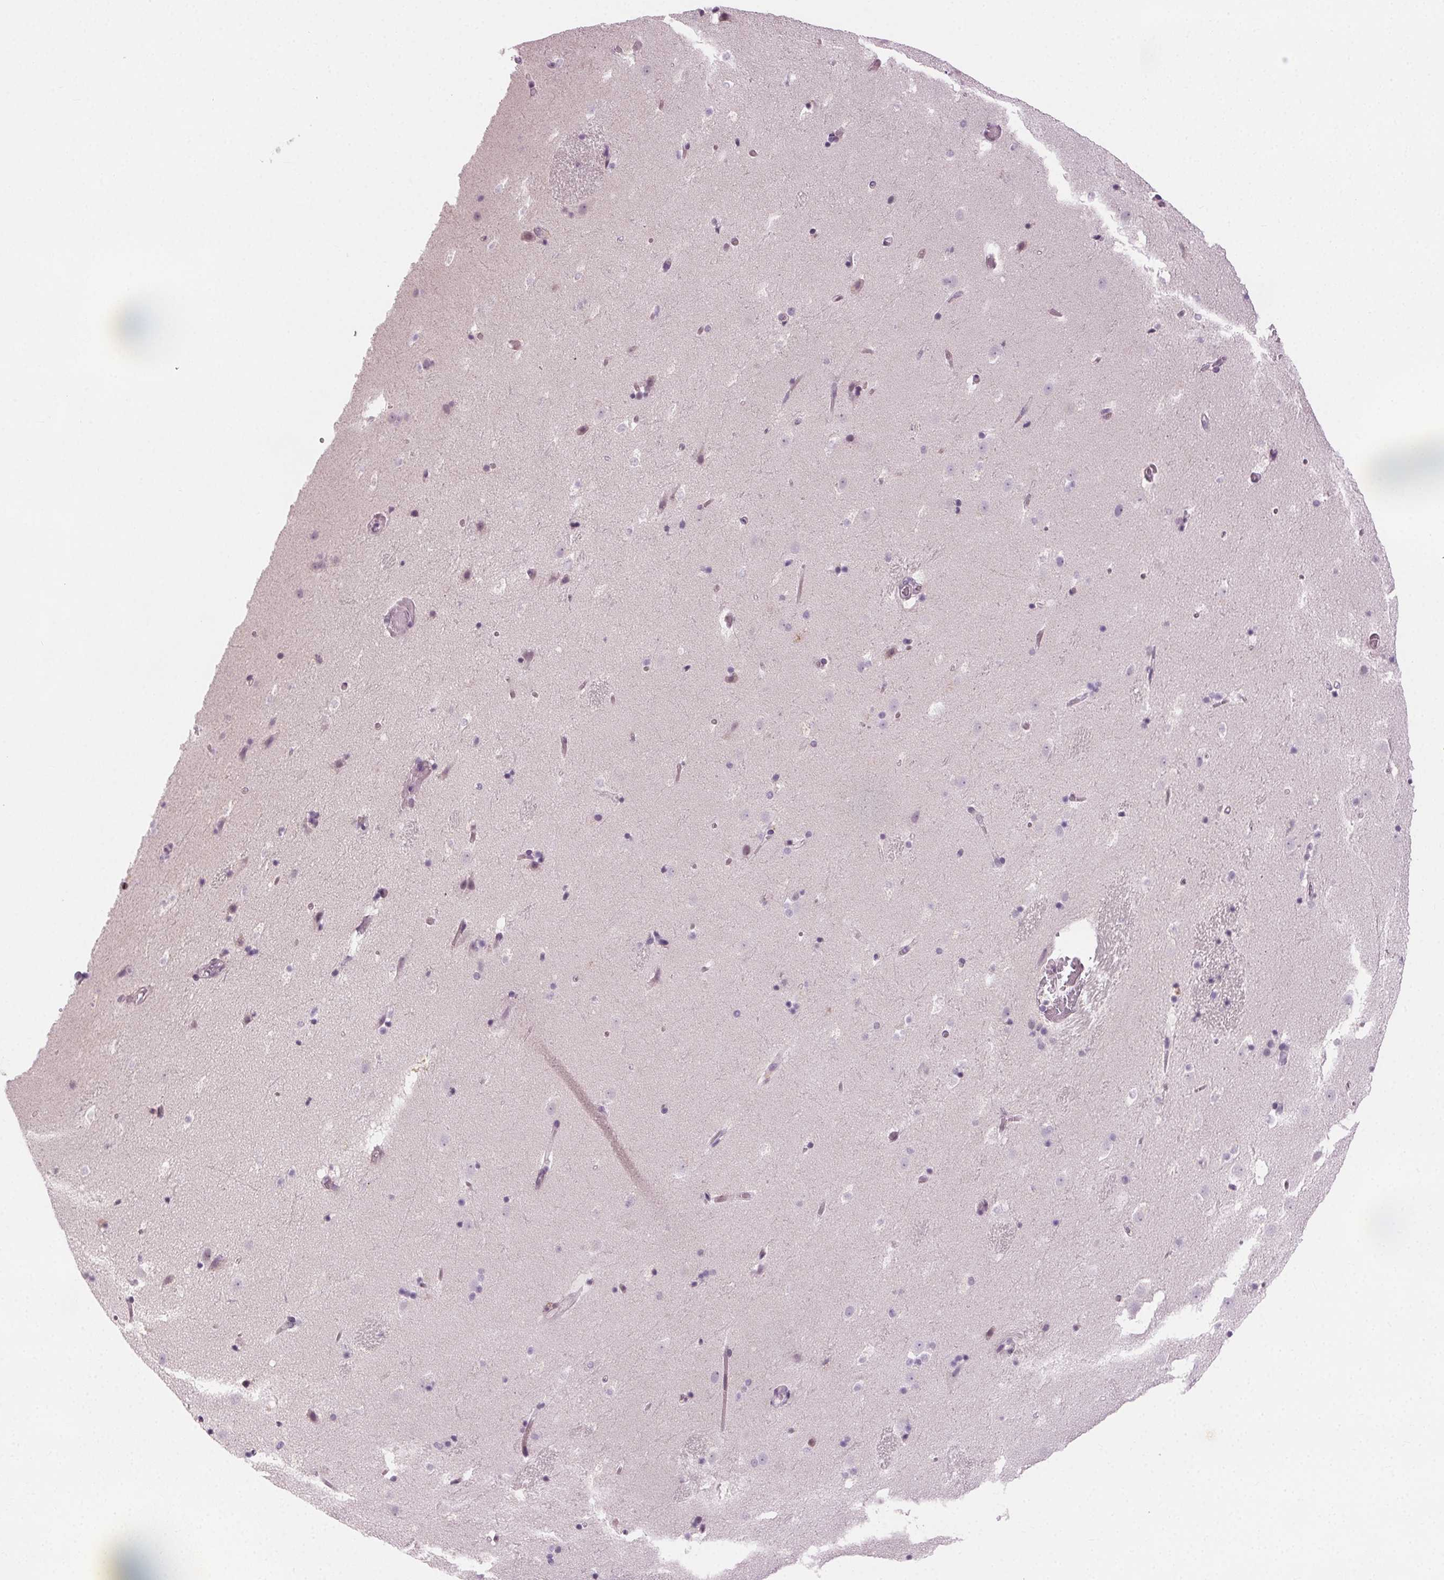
{"staining": {"intensity": "negative", "quantity": "none", "location": "none"}, "tissue": "caudate", "cell_type": "Glial cells", "image_type": "normal", "snomed": [{"axis": "morphology", "description": "Normal tissue, NOS"}, {"axis": "topography", "description": "Lateral ventricle wall"}], "caption": "Caudate stained for a protein using immunohistochemistry (IHC) reveals no expression glial cells.", "gene": "HSF5", "patient": {"sex": "male", "age": 37}}